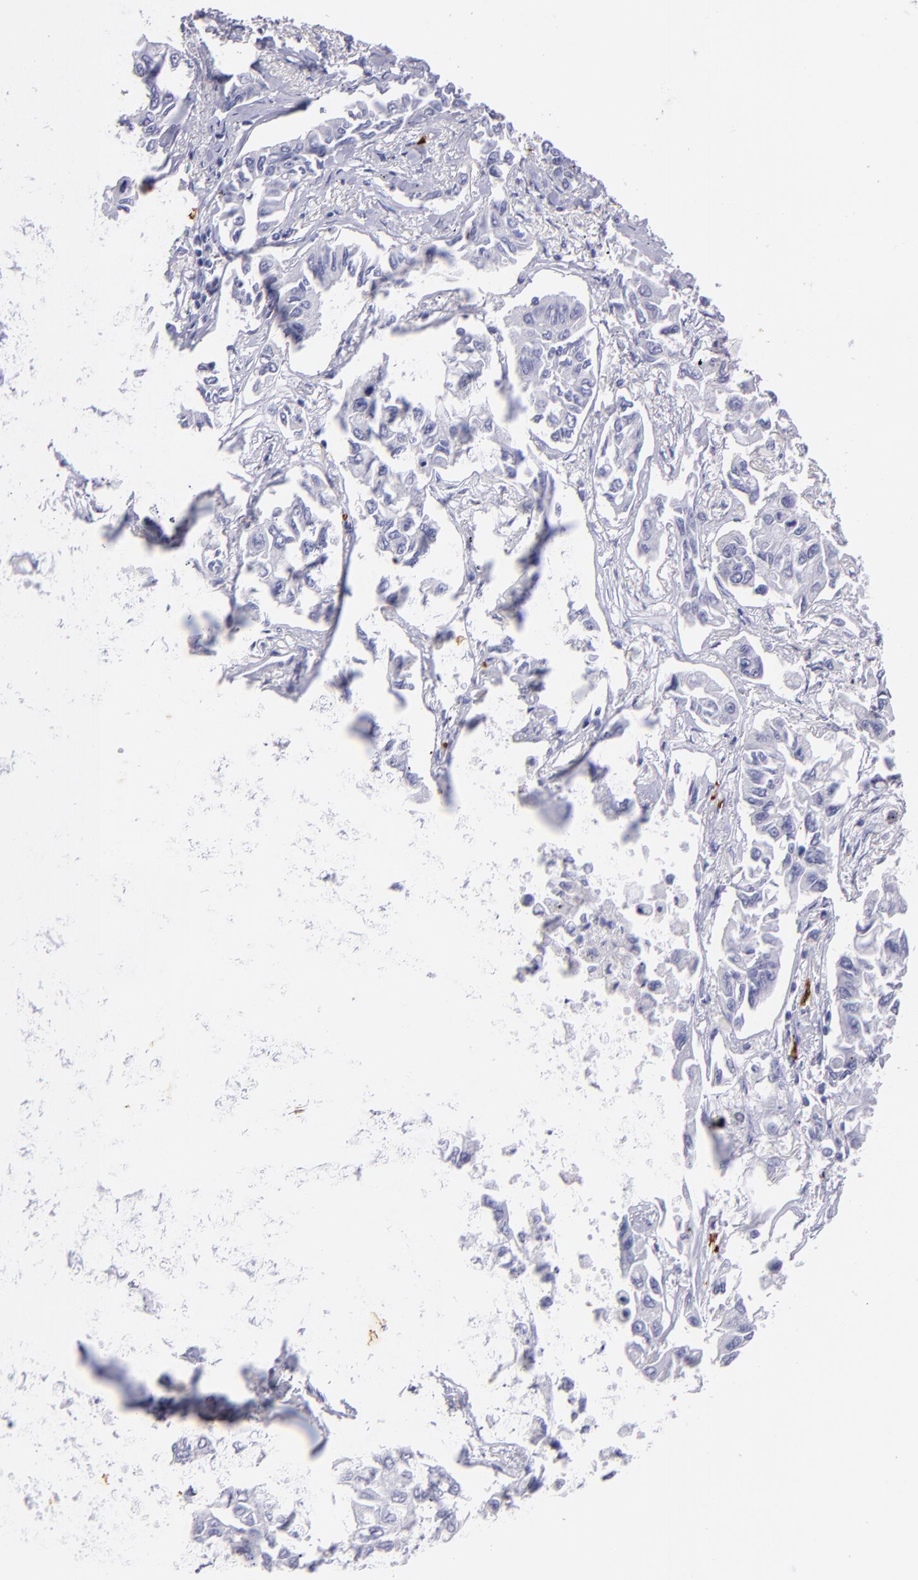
{"staining": {"intensity": "negative", "quantity": "none", "location": "none"}, "tissue": "lung cancer", "cell_type": "Tumor cells", "image_type": "cancer", "snomed": [{"axis": "morphology", "description": "Adenocarcinoma, NOS"}, {"axis": "topography", "description": "Lung"}], "caption": "This is an immunohistochemistry (IHC) histopathology image of lung adenocarcinoma. There is no positivity in tumor cells.", "gene": "GYPA", "patient": {"sex": "male", "age": 64}}